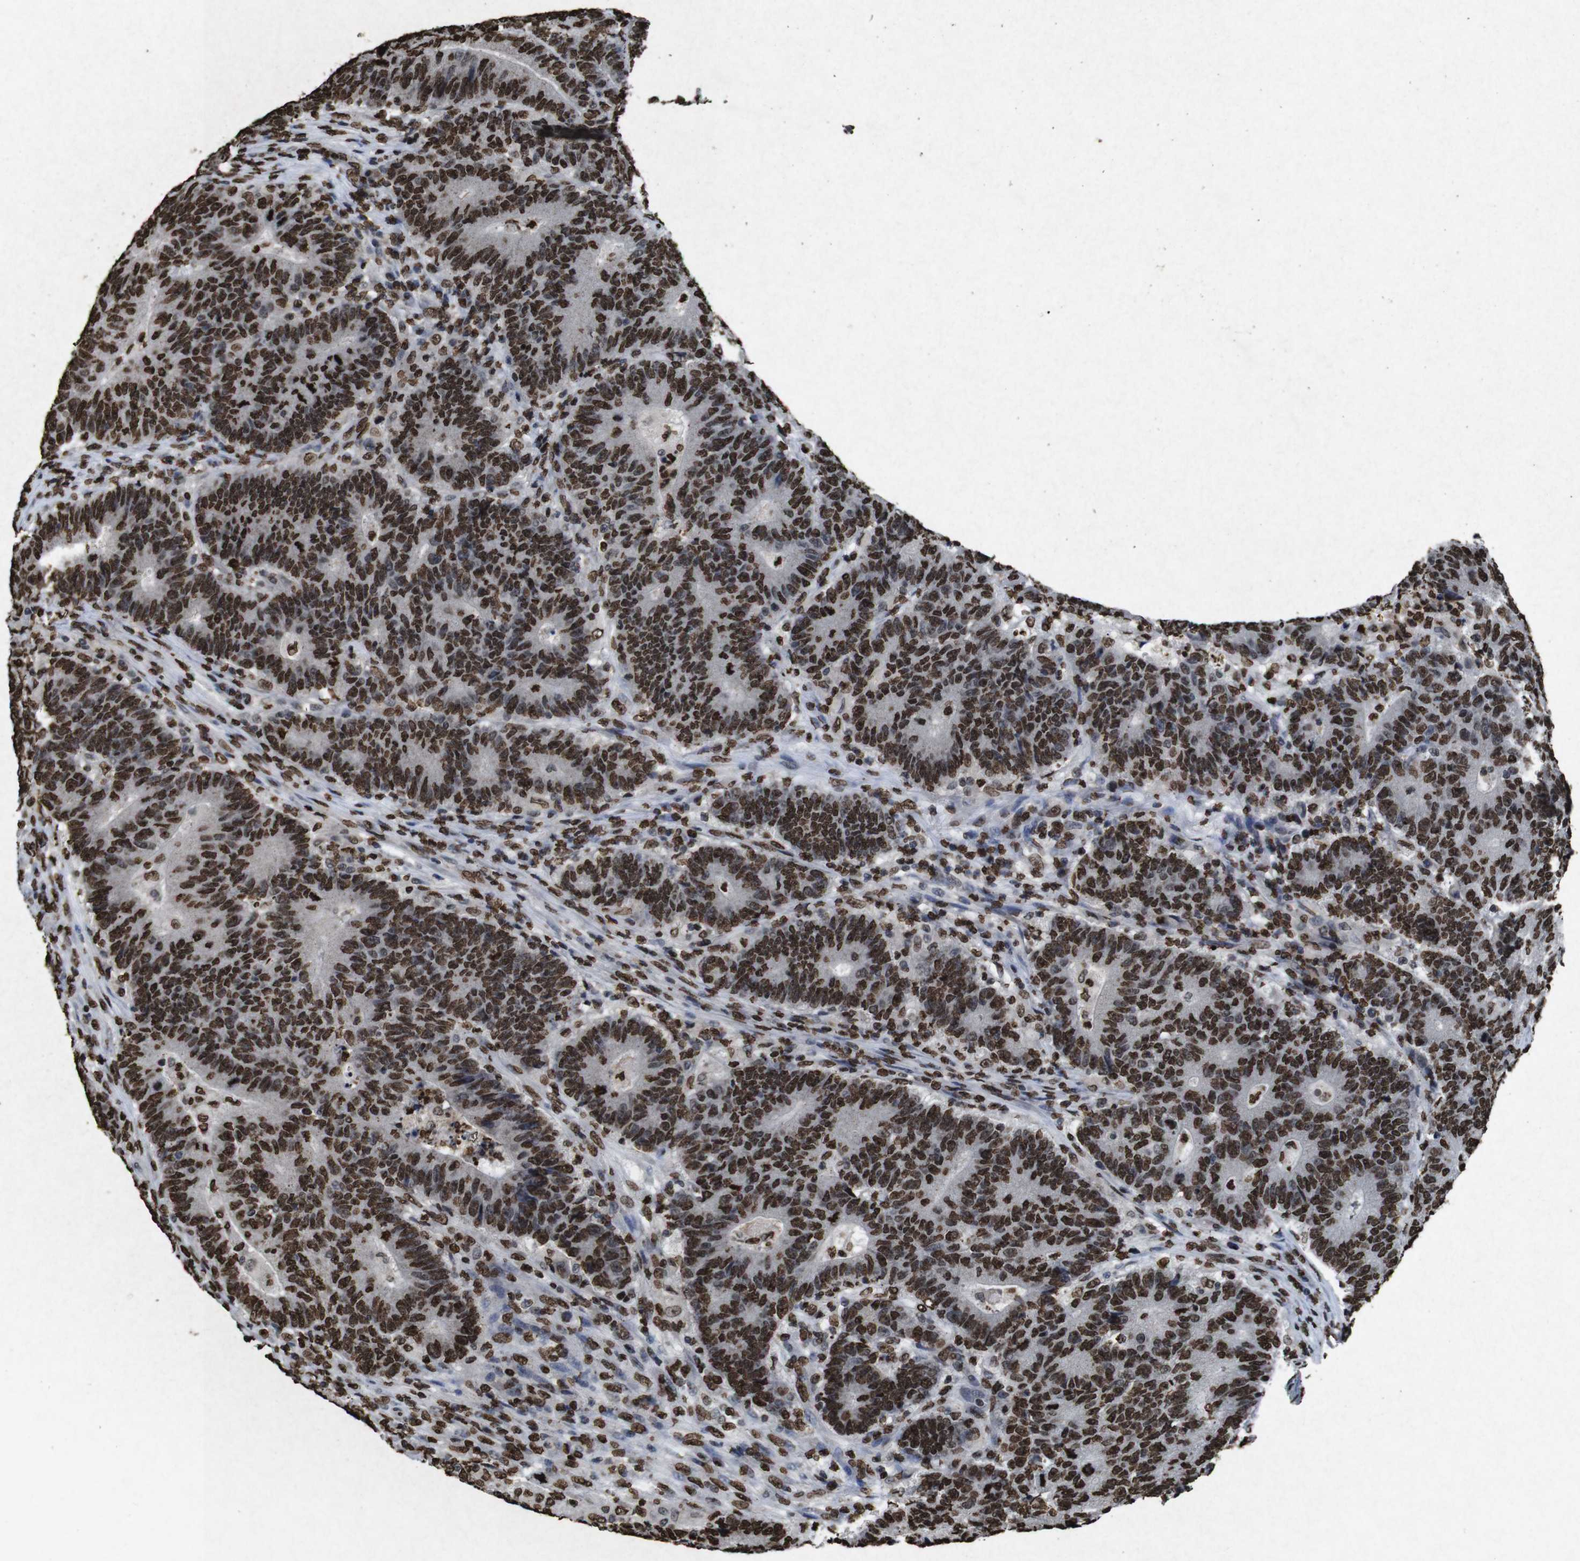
{"staining": {"intensity": "strong", "quantity": ">75%", "location": "nuclear"}, "tissue": "colorectal cancer", "cell_type": "Tumor cells", "image_type": "cancer", "snomed": [{"axis": "morphology", "description": "Normal tissue, NOS"}, {"axis": "morphology", "description": "Adenocarcinoma, NOS"}, {"axis": "topography", "description": "Colon"}], "caption": "This is a micrograph of IHC staining of adenocarcinoma (colorectal), which shows strong staining in the nuclear of tumor cells.", "gene": "MDM2", "patient": {"sex": "female", "age": 75}}